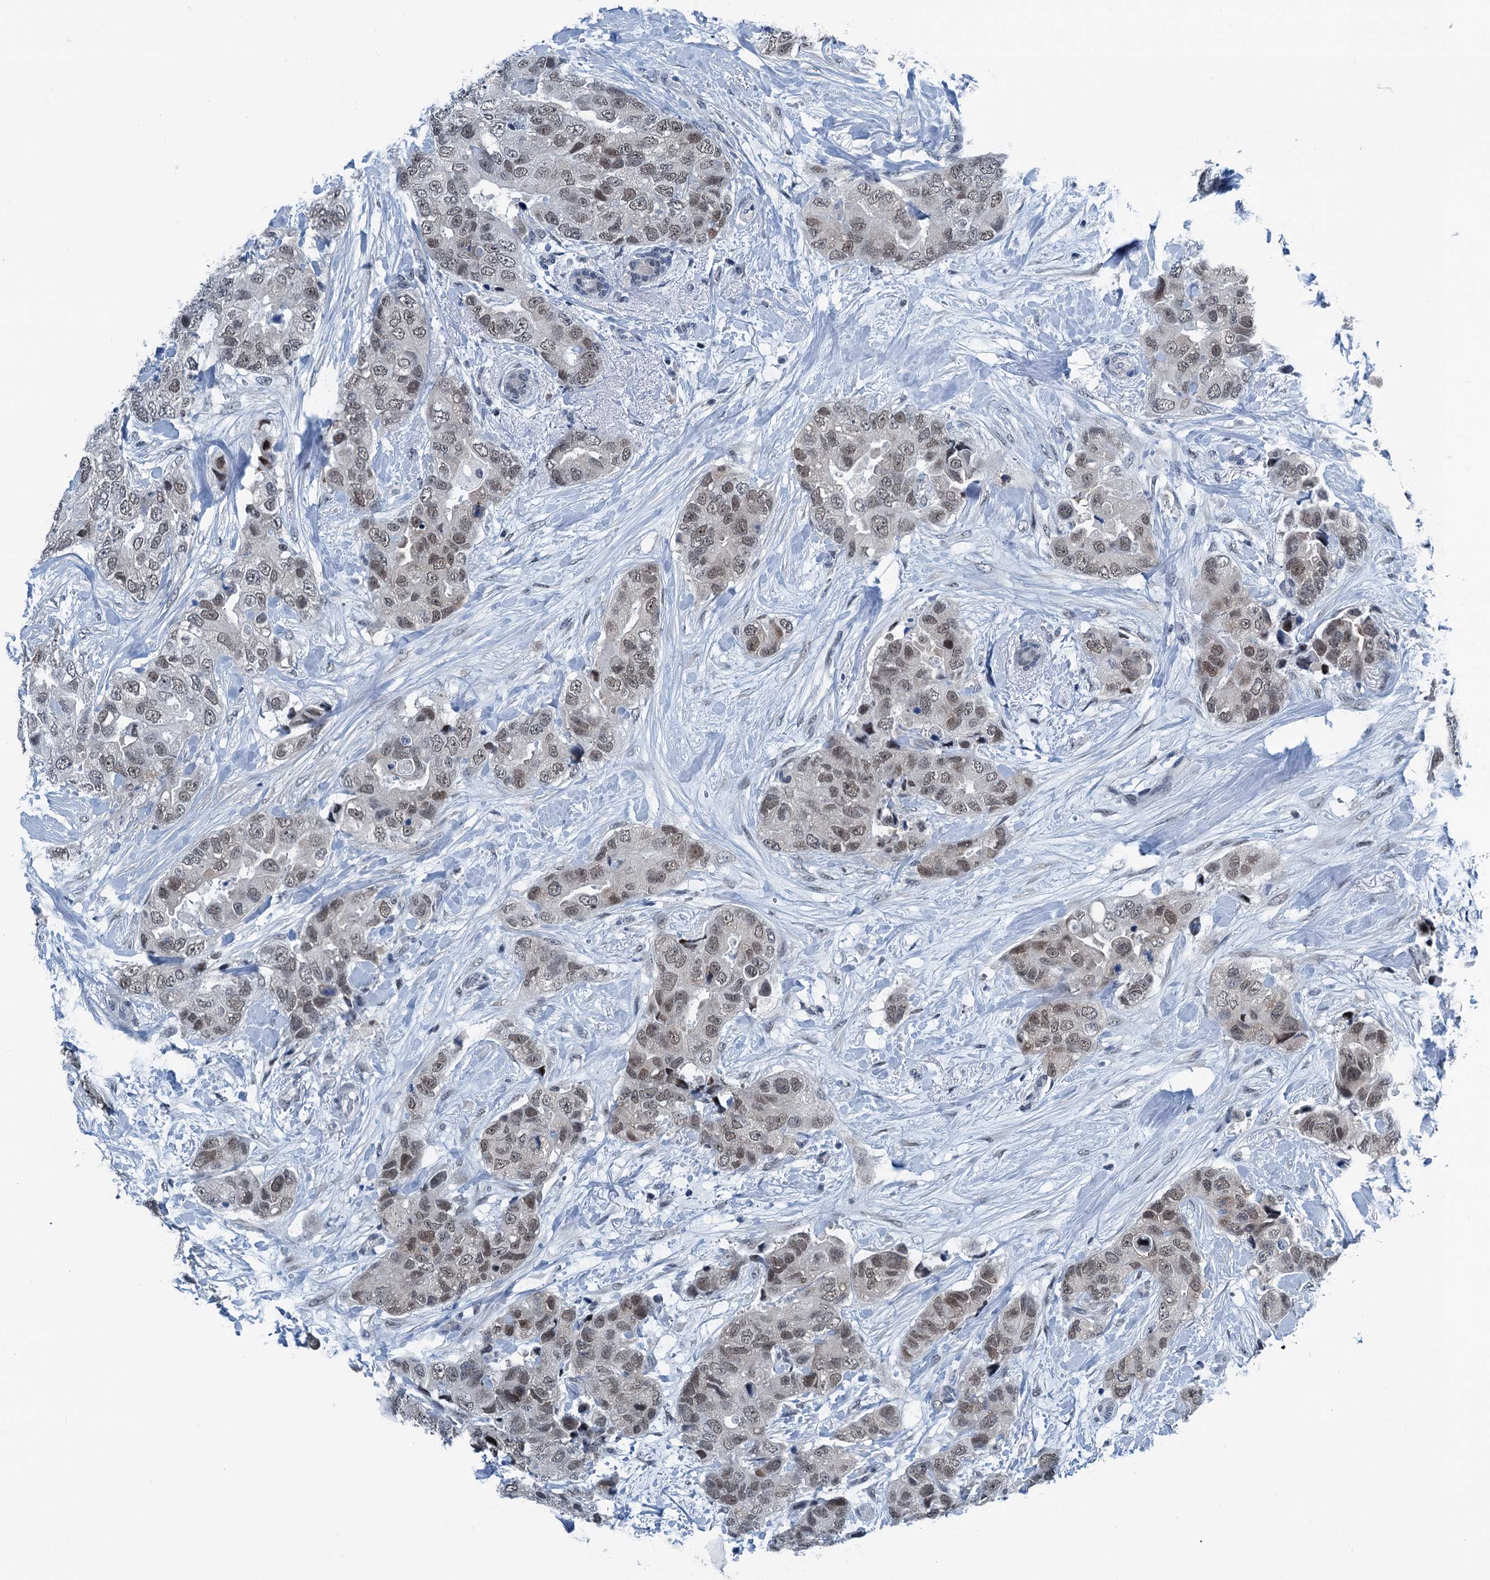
{"staining": {"intensity": "weak", "quantity": "25%-75%", "location": "nuclear"}, "tissue": "breast cancer", "cell_type": "Tumor cells", "image_type": "cancer", "snomed": [{"axis": "morphology", "description": "Duct carcinoma"}, {"axis": "topography", "description": "Breast"}], "caption": "The image demonstrates a brown stain indicating the presence of a protein in the nuclear of tumor cells in invasive ductal carcinoma (breast). Nuclei are stained in blue.", "gene": "TRPT1", "patient": {"sex": "female", "age": 62}}